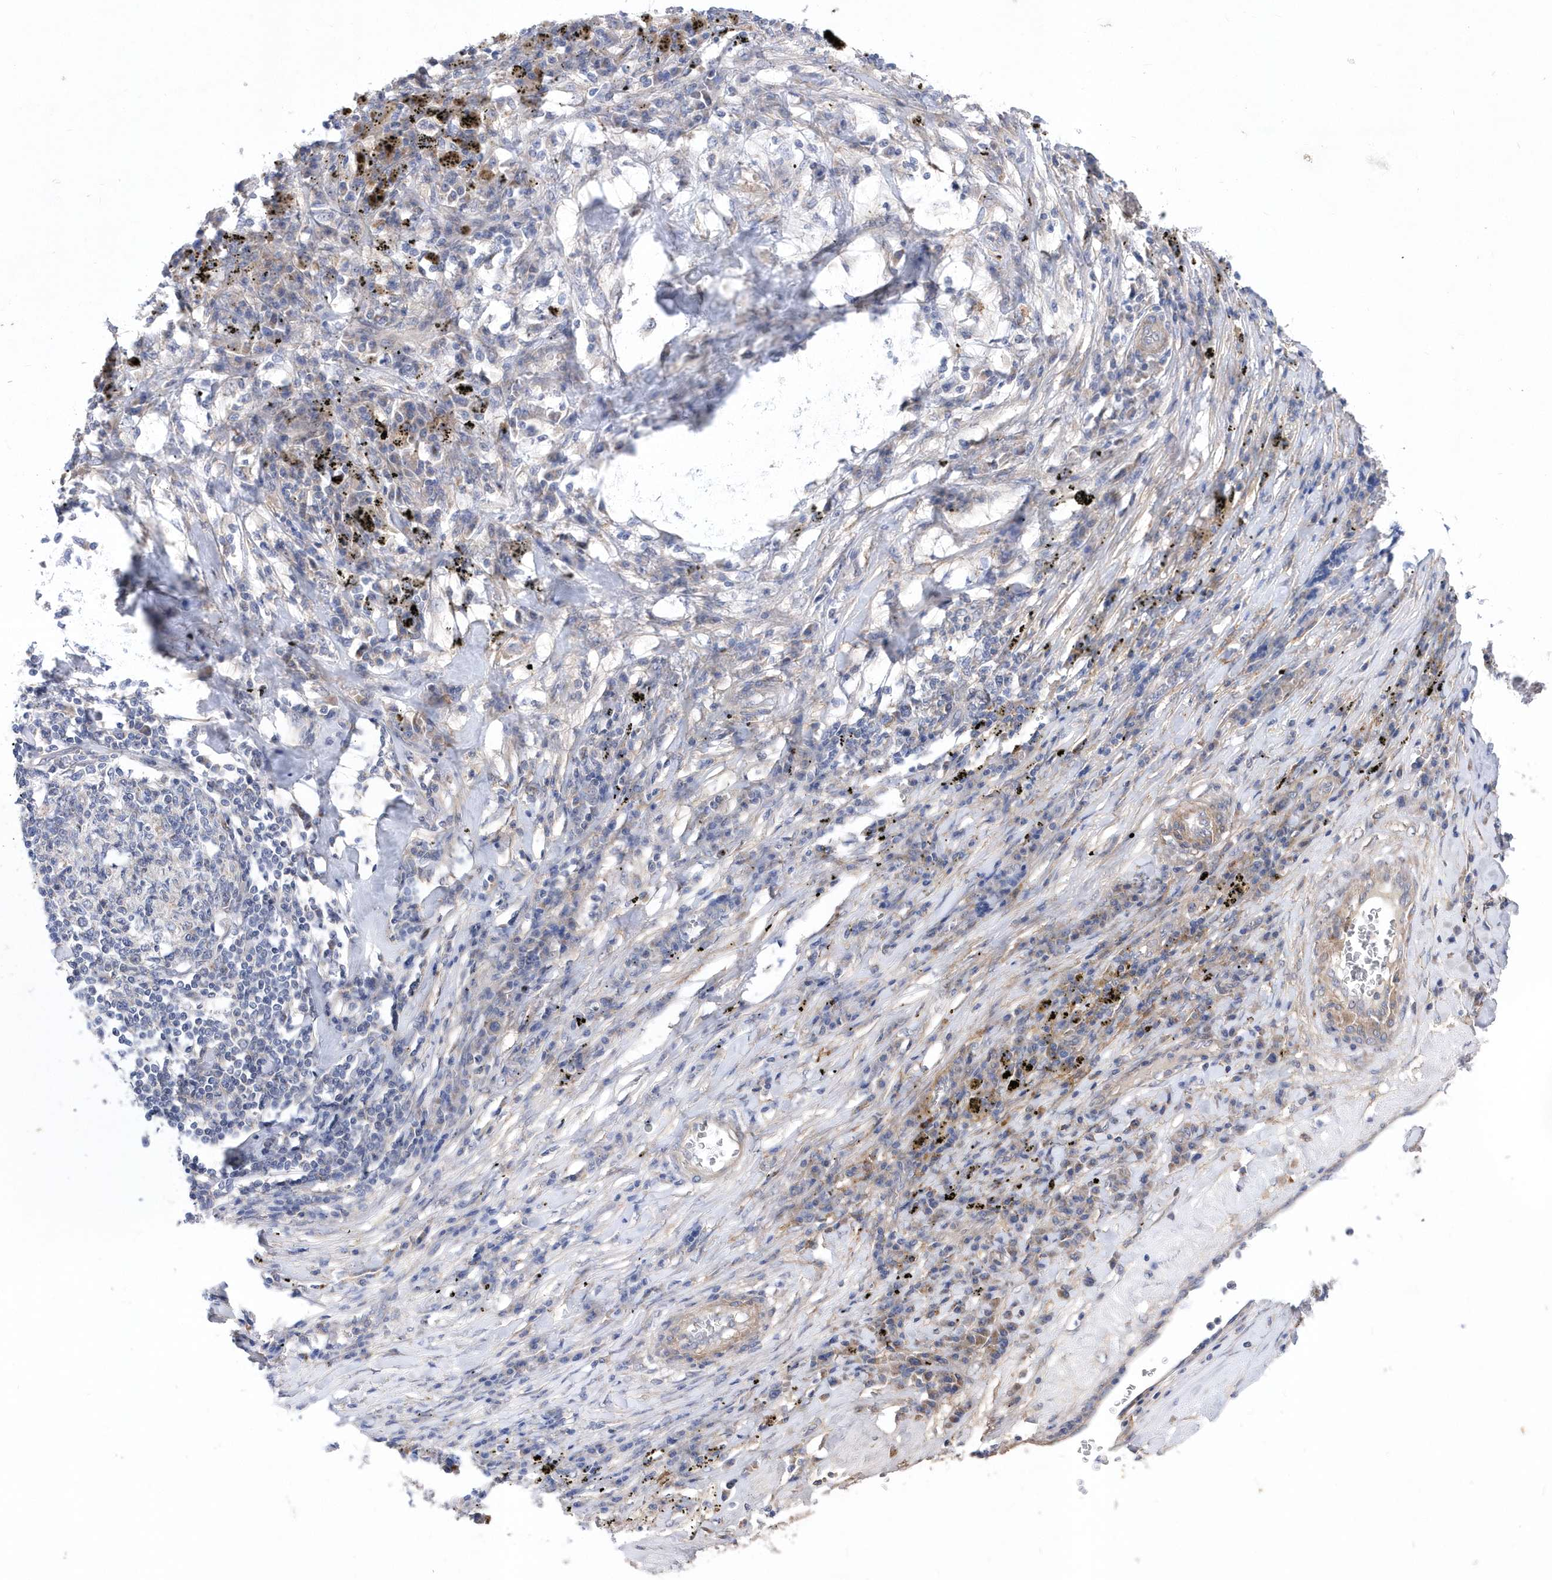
{"staining": {"intensity": "negative", "quantity": "none", "location": "none"}, "tissue": "lung cancer", "cell_type": "Tumor cells", "image_type": "cancer", "snomed": [{"axis": "morphology", "description": "Squamous cell carcinoma, NOS"}, {"axis": "topography", "description": "Lung"}], "caption": "There is no significant expression in tumor cells of lung squamous cell carcinoma. The staining is performed using DAB (3,3'-diaminobenzidine) brown chromogen with nuclei counter-stained in using hematoxylin.", "gene": "LONRF2", "patient": {"sex": "female", "age": 63}}